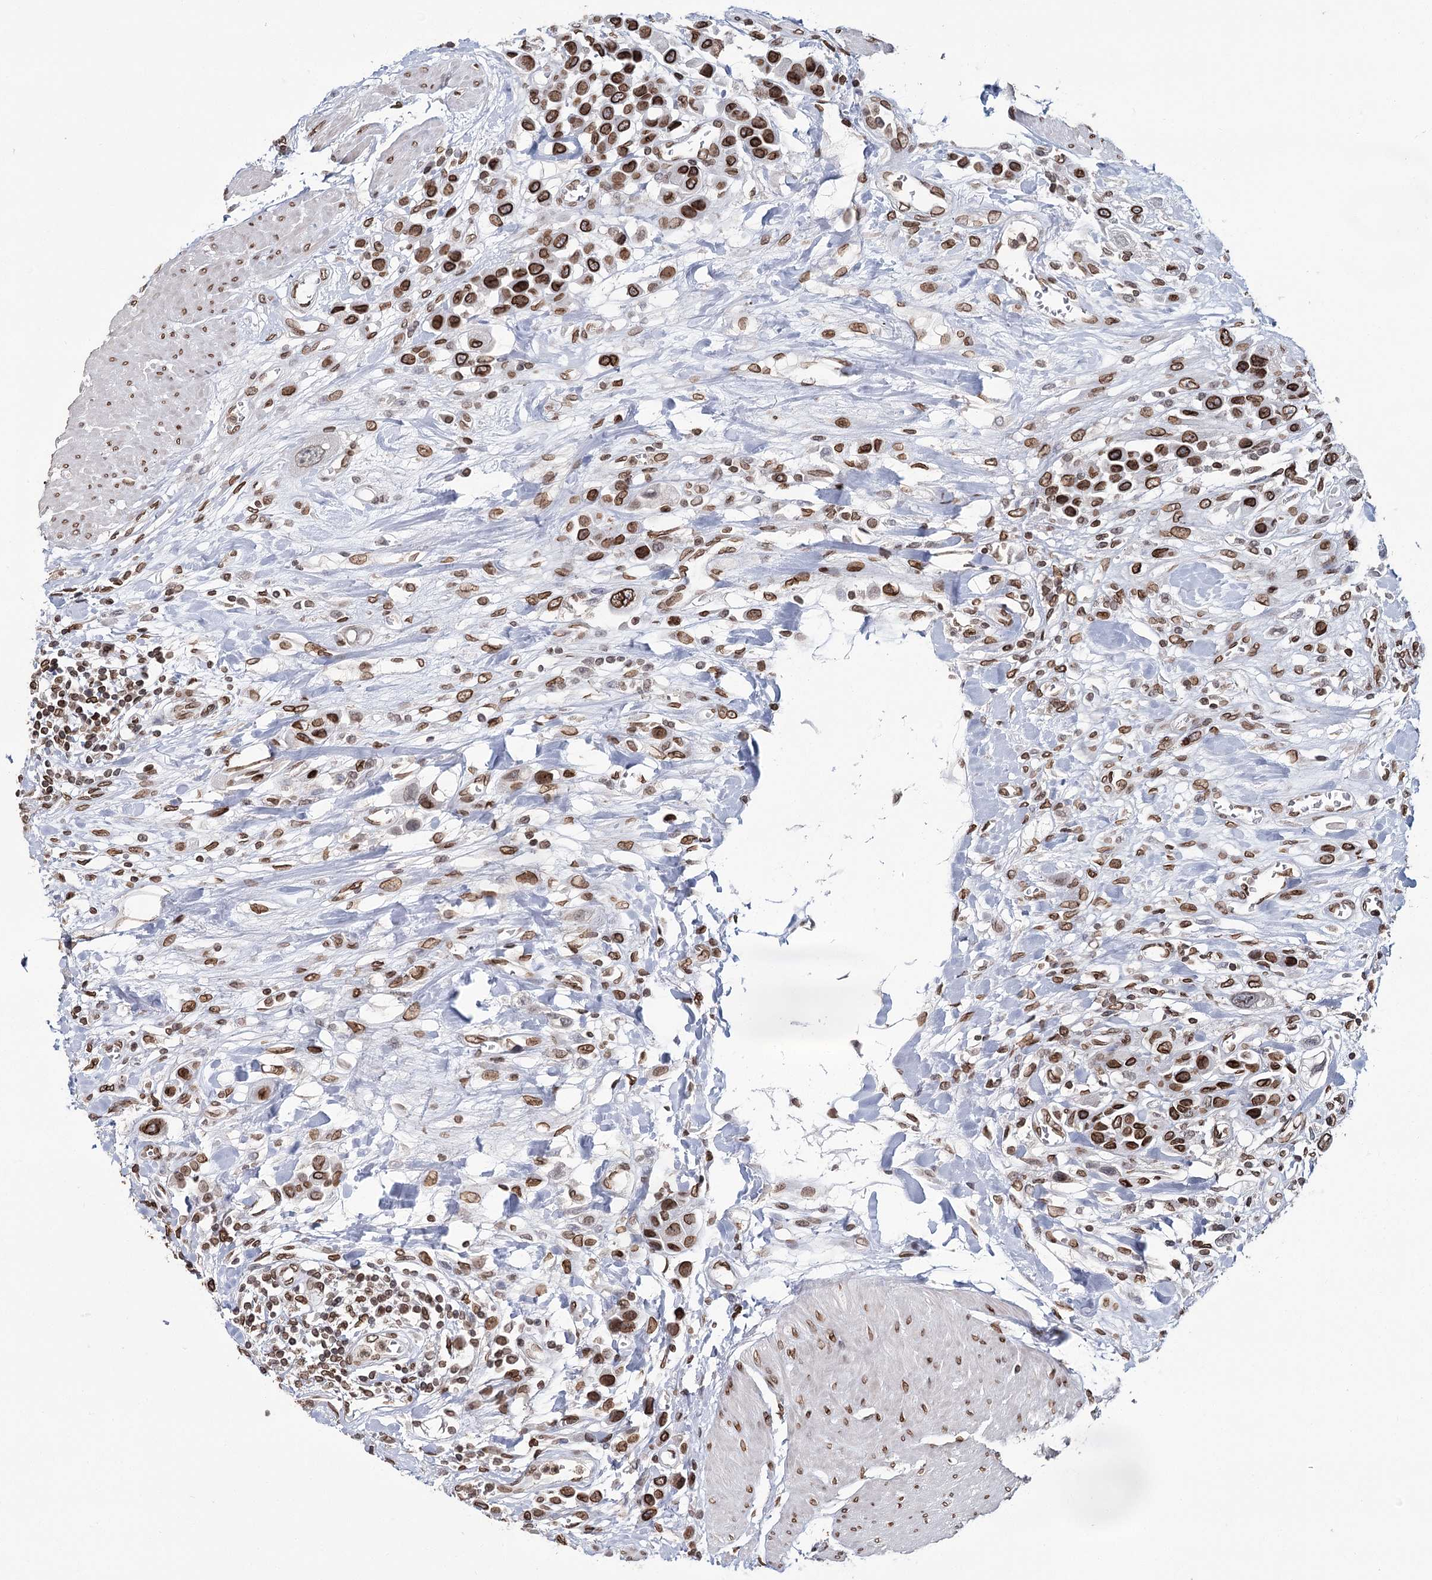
{"staining": {"intensity": "strong", "quantity": ">75%", "location": "cytoplasmic/membranous,nuclear"}, "tissue": "urothelial cancer", "cell_type": "Tumor cells", "image_type": "cancer", "snomed": [{"axis": "morphology", "description": "Urothelial carcinoma, High grade"}, {"axis": "topography", "description": "Urinary bladder"}], "caption": "A photomicrograph of urothelial cancer stained for a protein shows strong cytoplasmic/membranous and nuclear brown staining in tumor cells. (Stains: DAB (3,3'-diaminobenzidine) in brown, nuclei in blue, Microscopy: brightfield microscopy at high magnification).", "gene": "KIAA0930", "patient": {"sex": "male", "age": 50}}